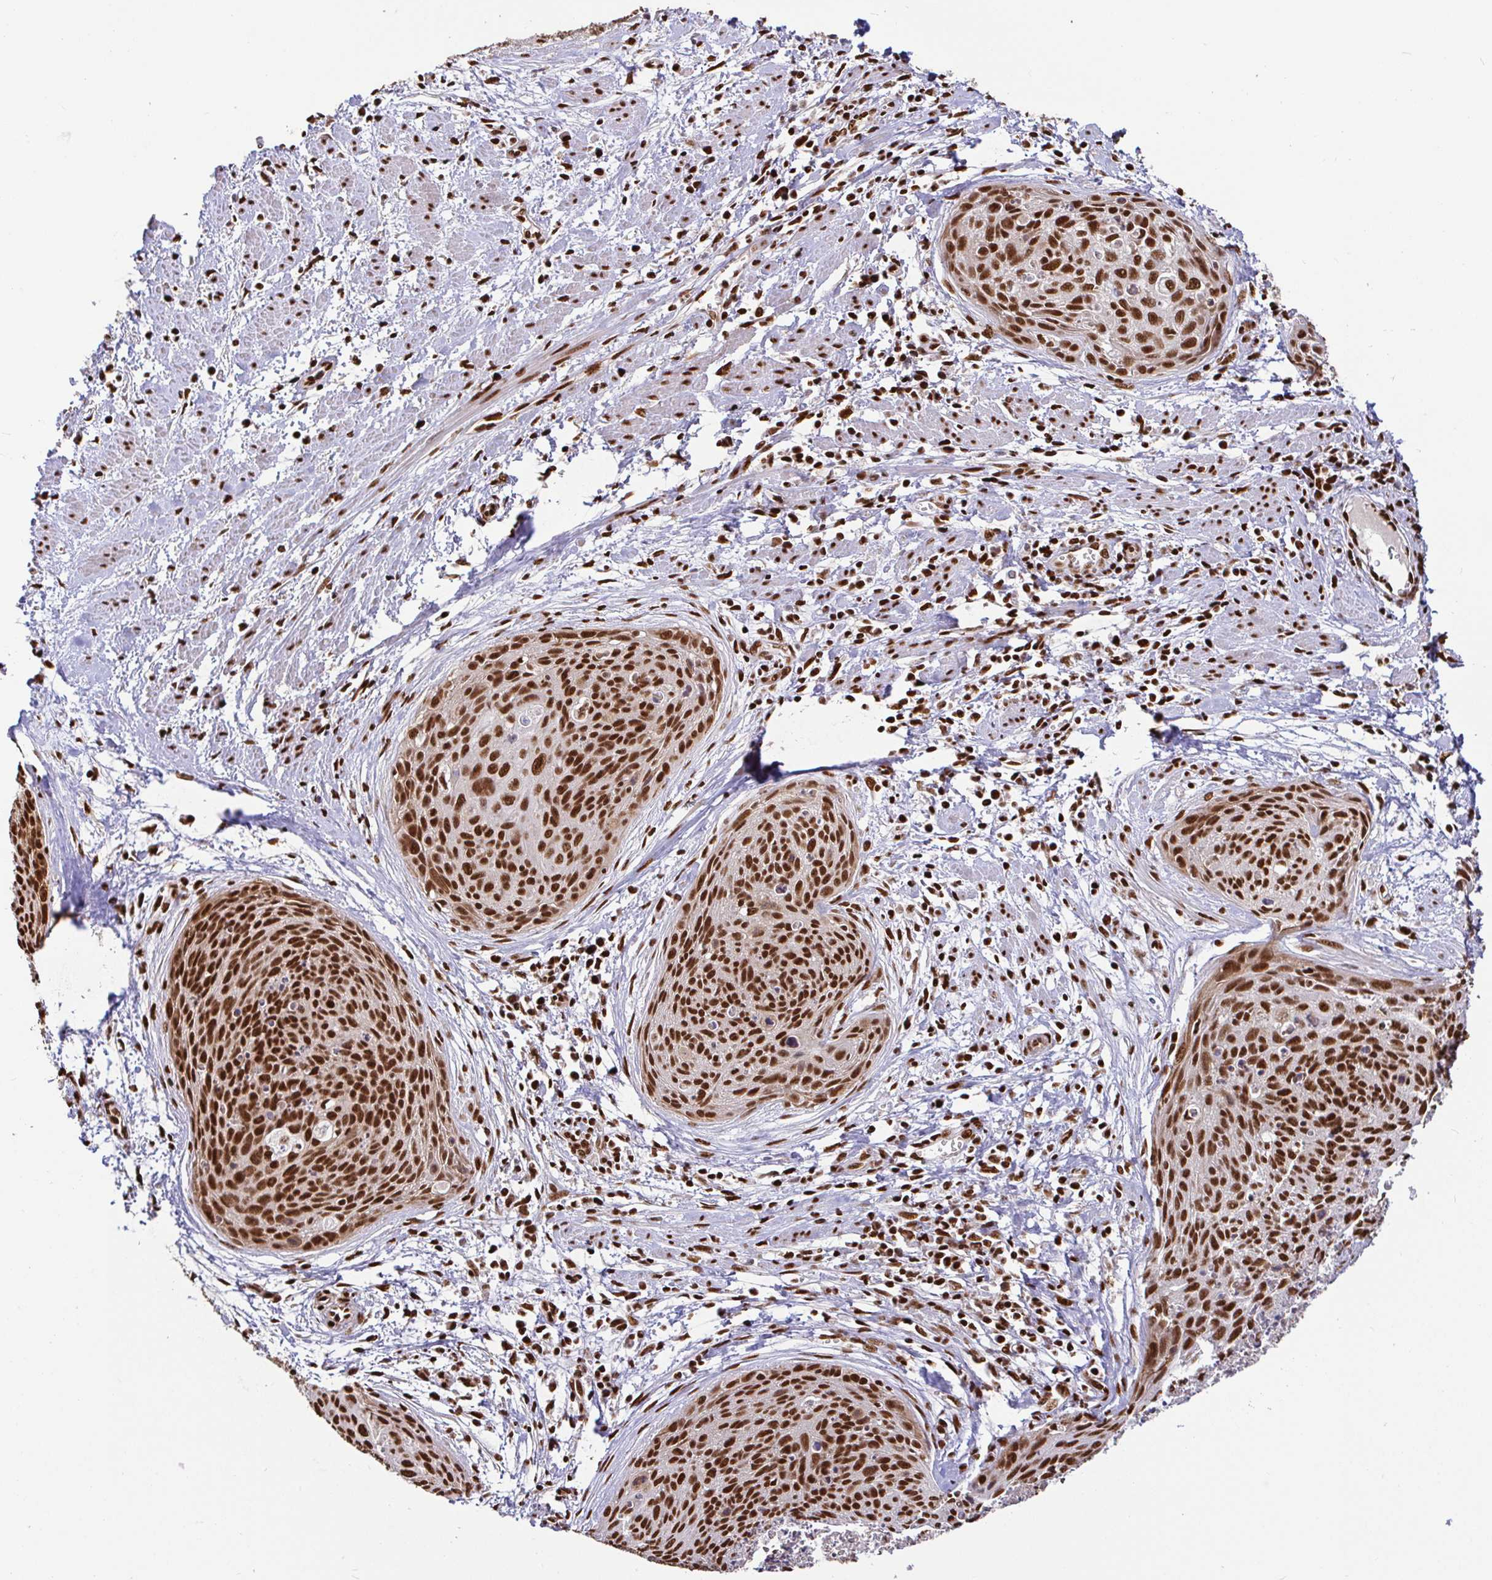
{"staining": {"intensity": "strong", "quantity": ">75%", "location": "nuclear"}, "tissue": "cervical cancer", "cell_type": "Tumor cells", "image_type": "cancer", "snomed": [{"axis": "morphology", "description": "Squamous cell carcinoma, NOS"}, {"axis": "topography", "description": "Cervix"}], "caption": "Cervical squamous cell carcinoma tissue shows strong nuclear expression in about >75% of tumor cells", "gene": "SP3", "patient": {"sex": "female", "age": 55}}